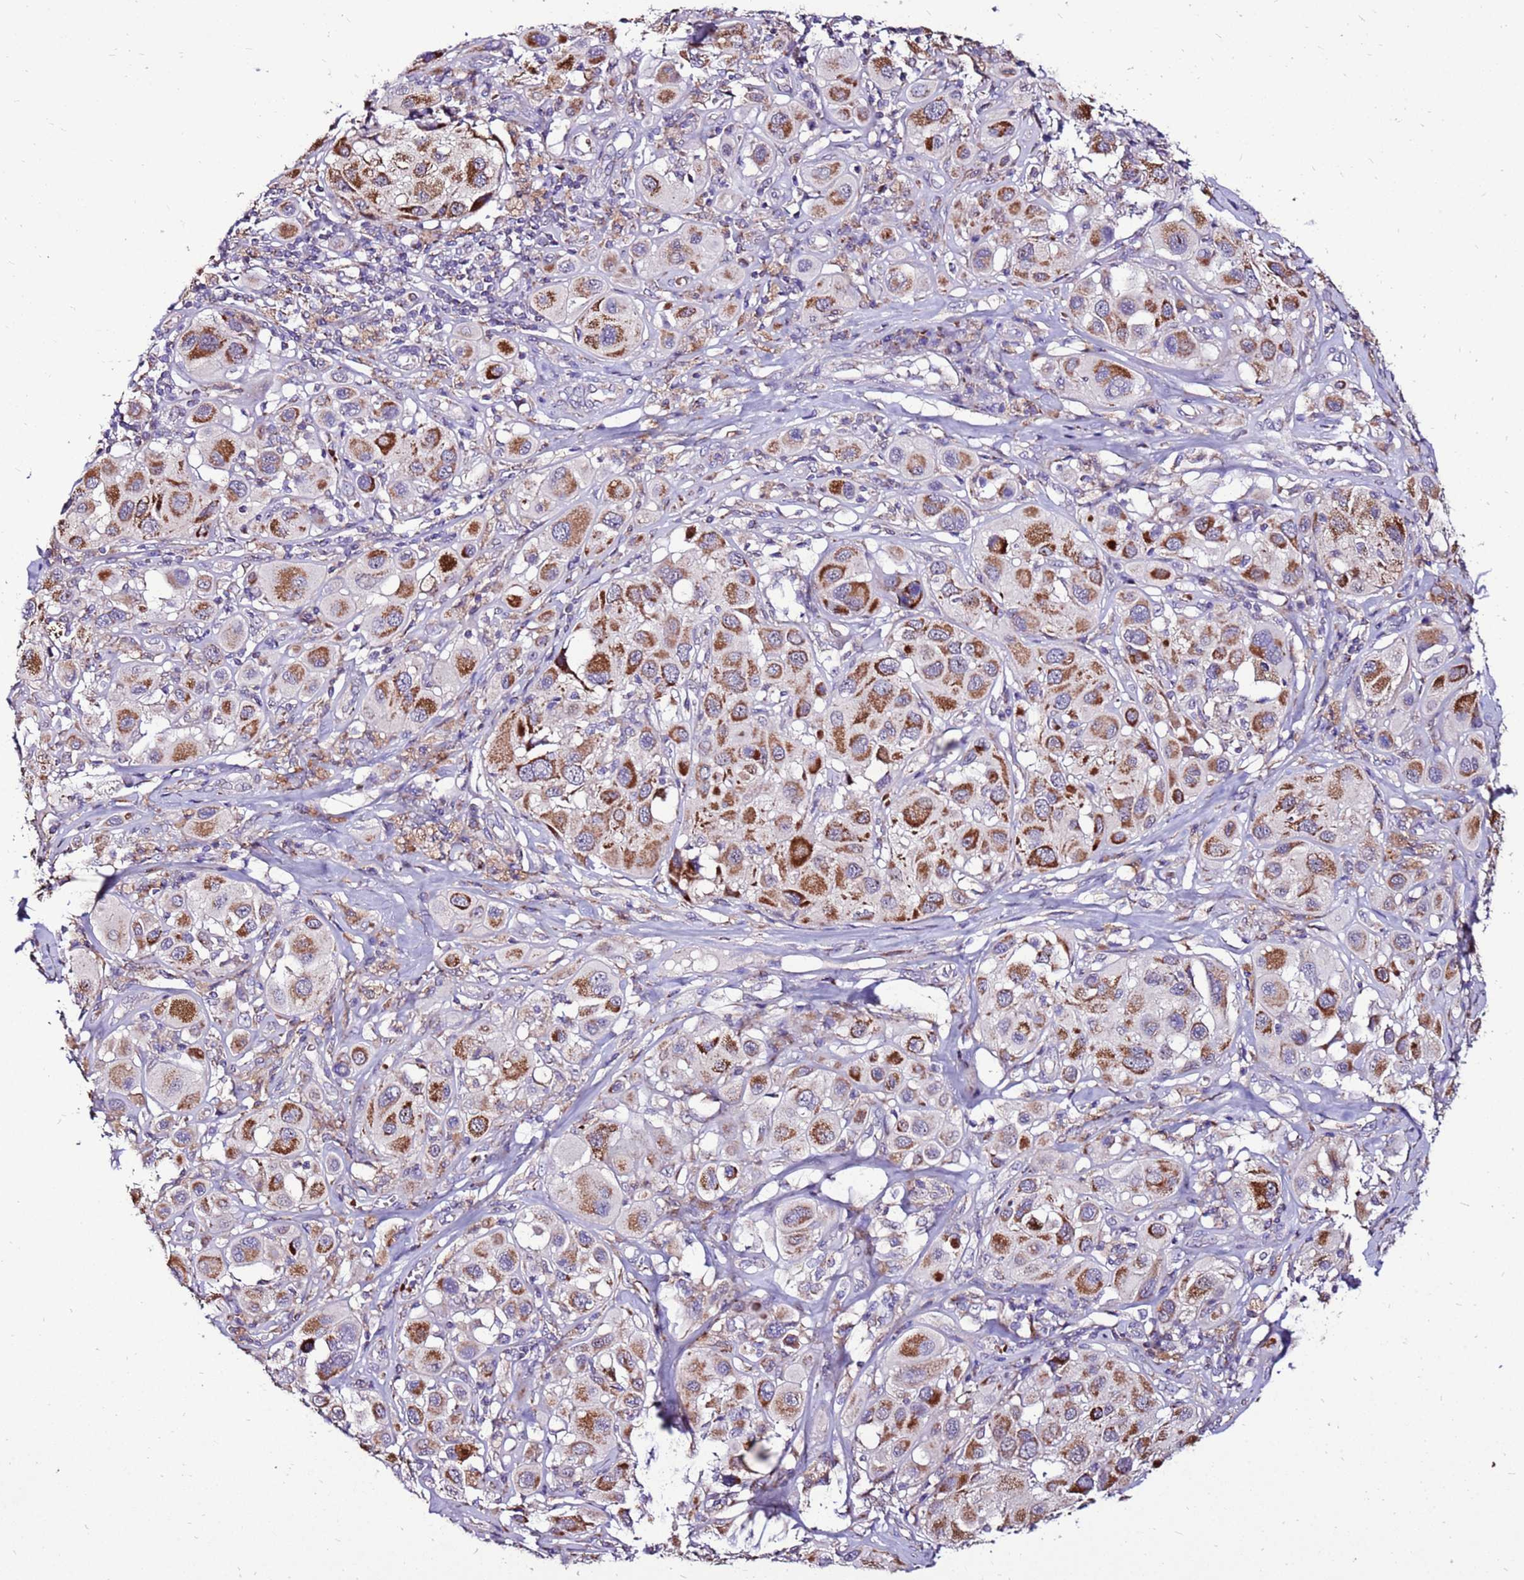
{"staining": {"intensity": "moderate", "quantity": ">75%", "location": "cytoplasmic/membranous"}, "tissue": "melanoma", "cell_type": "Tumor cells", "image_type": "cancer", "snomed": [{"axis": "morphology", "description": "Malignant melanoma, Metastatic site"}, {"axis": "topography", "description": "Skin"}], "caption": "Protein staining of melanoma tissue shows moderate cytoplasmic/membranous staining in about >75% of tumor cells.", "gene": "SPSB3", "patient": {"sex": "male", "age": 41}}